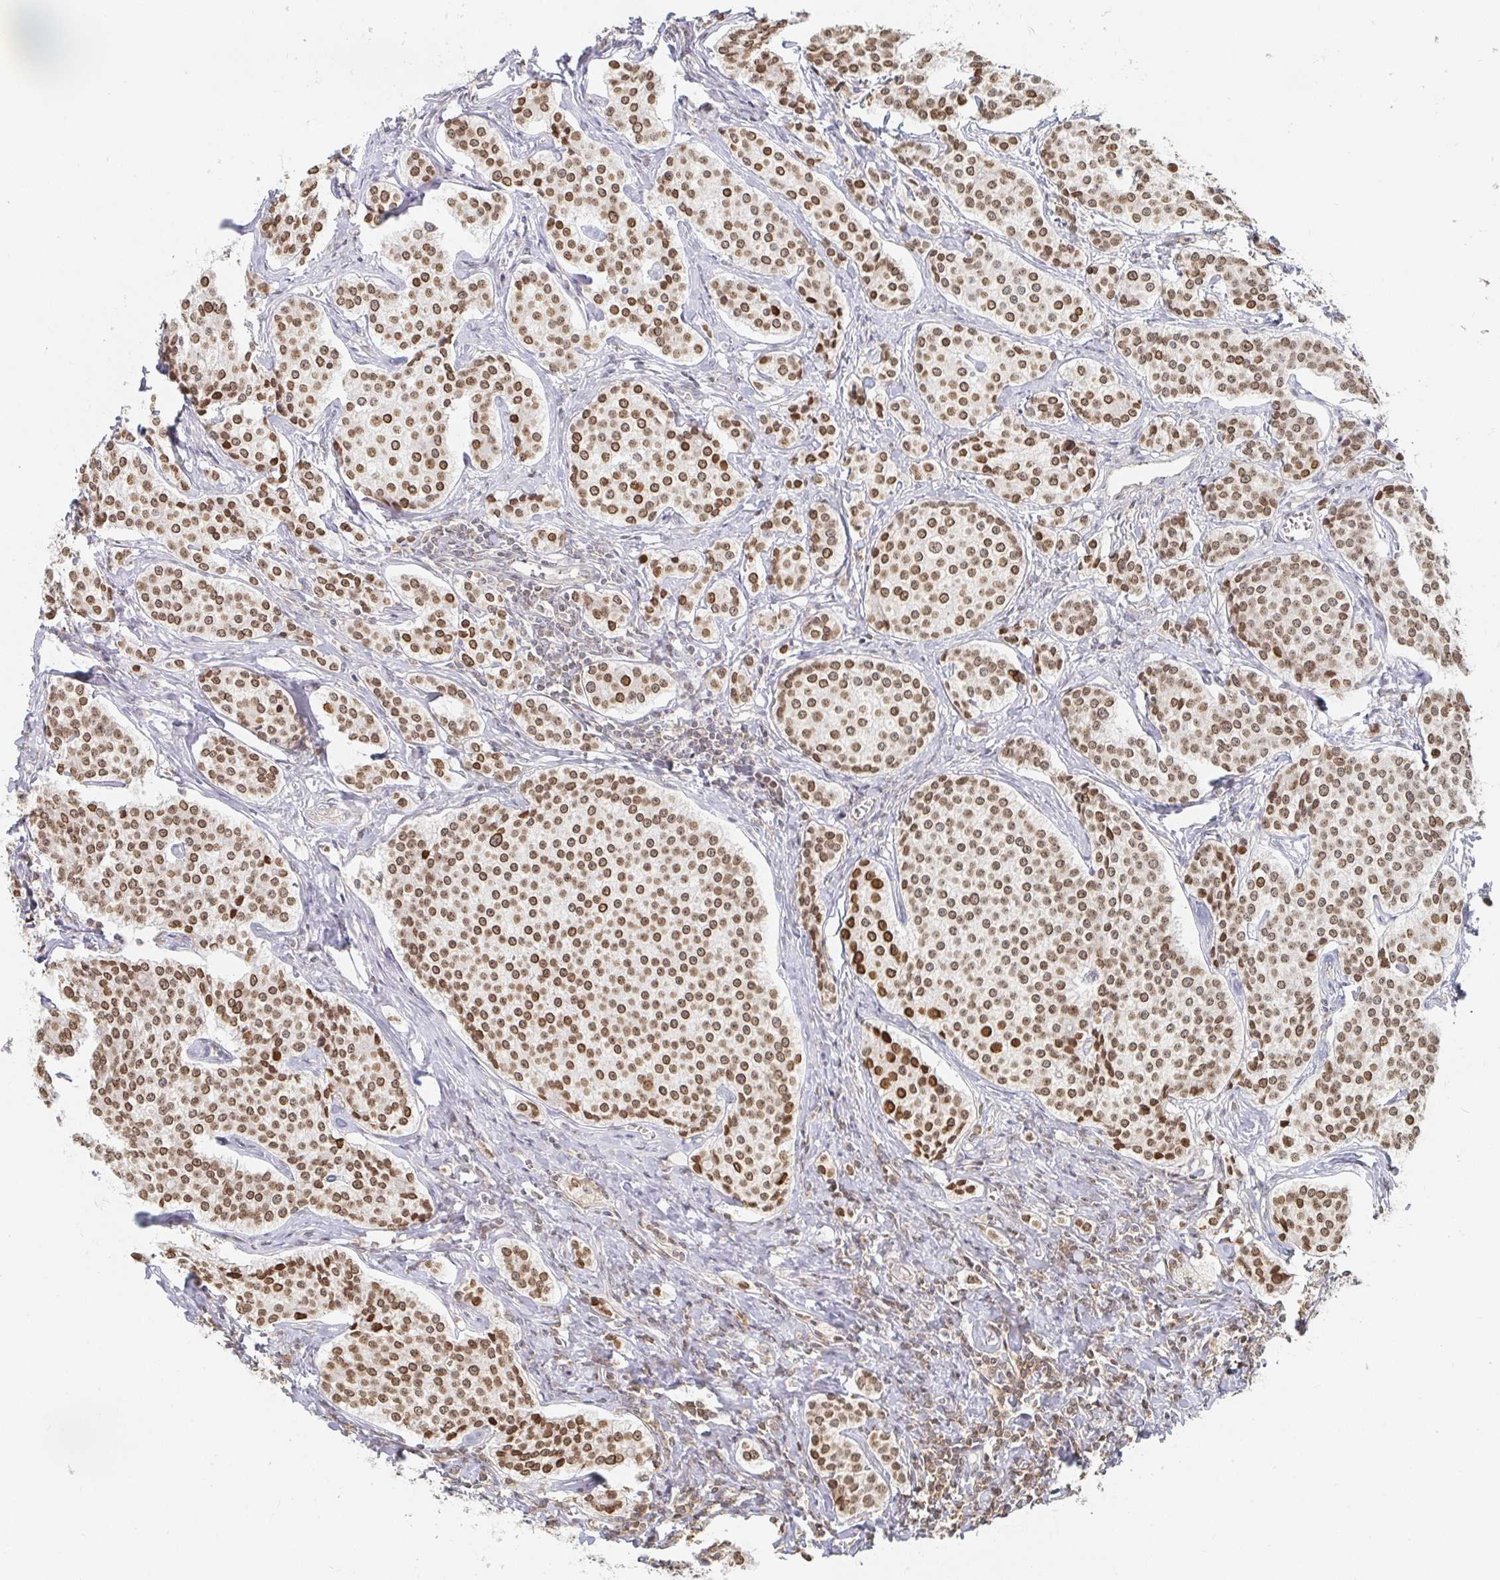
{"staining": {"intensity": "moderate", "quantity": ">75%", "location": "nuclear"}, "tissue": "carcinoid", "cell_type": "Tumor cells", "image_type": "cancer", "snomed": [{"axis": "morphology", "description": "Carcinoid, malignant, NOS"}, {"axis": "topography", "description": "Small intestine"}], "caption": "IHC (DAB) staining of carcinoid (malignant) displays moderate nuclear protein staining in about >75% of tumor cells.", "gene": "CHD2", "patient": {"sex": "female", "age": 64}}